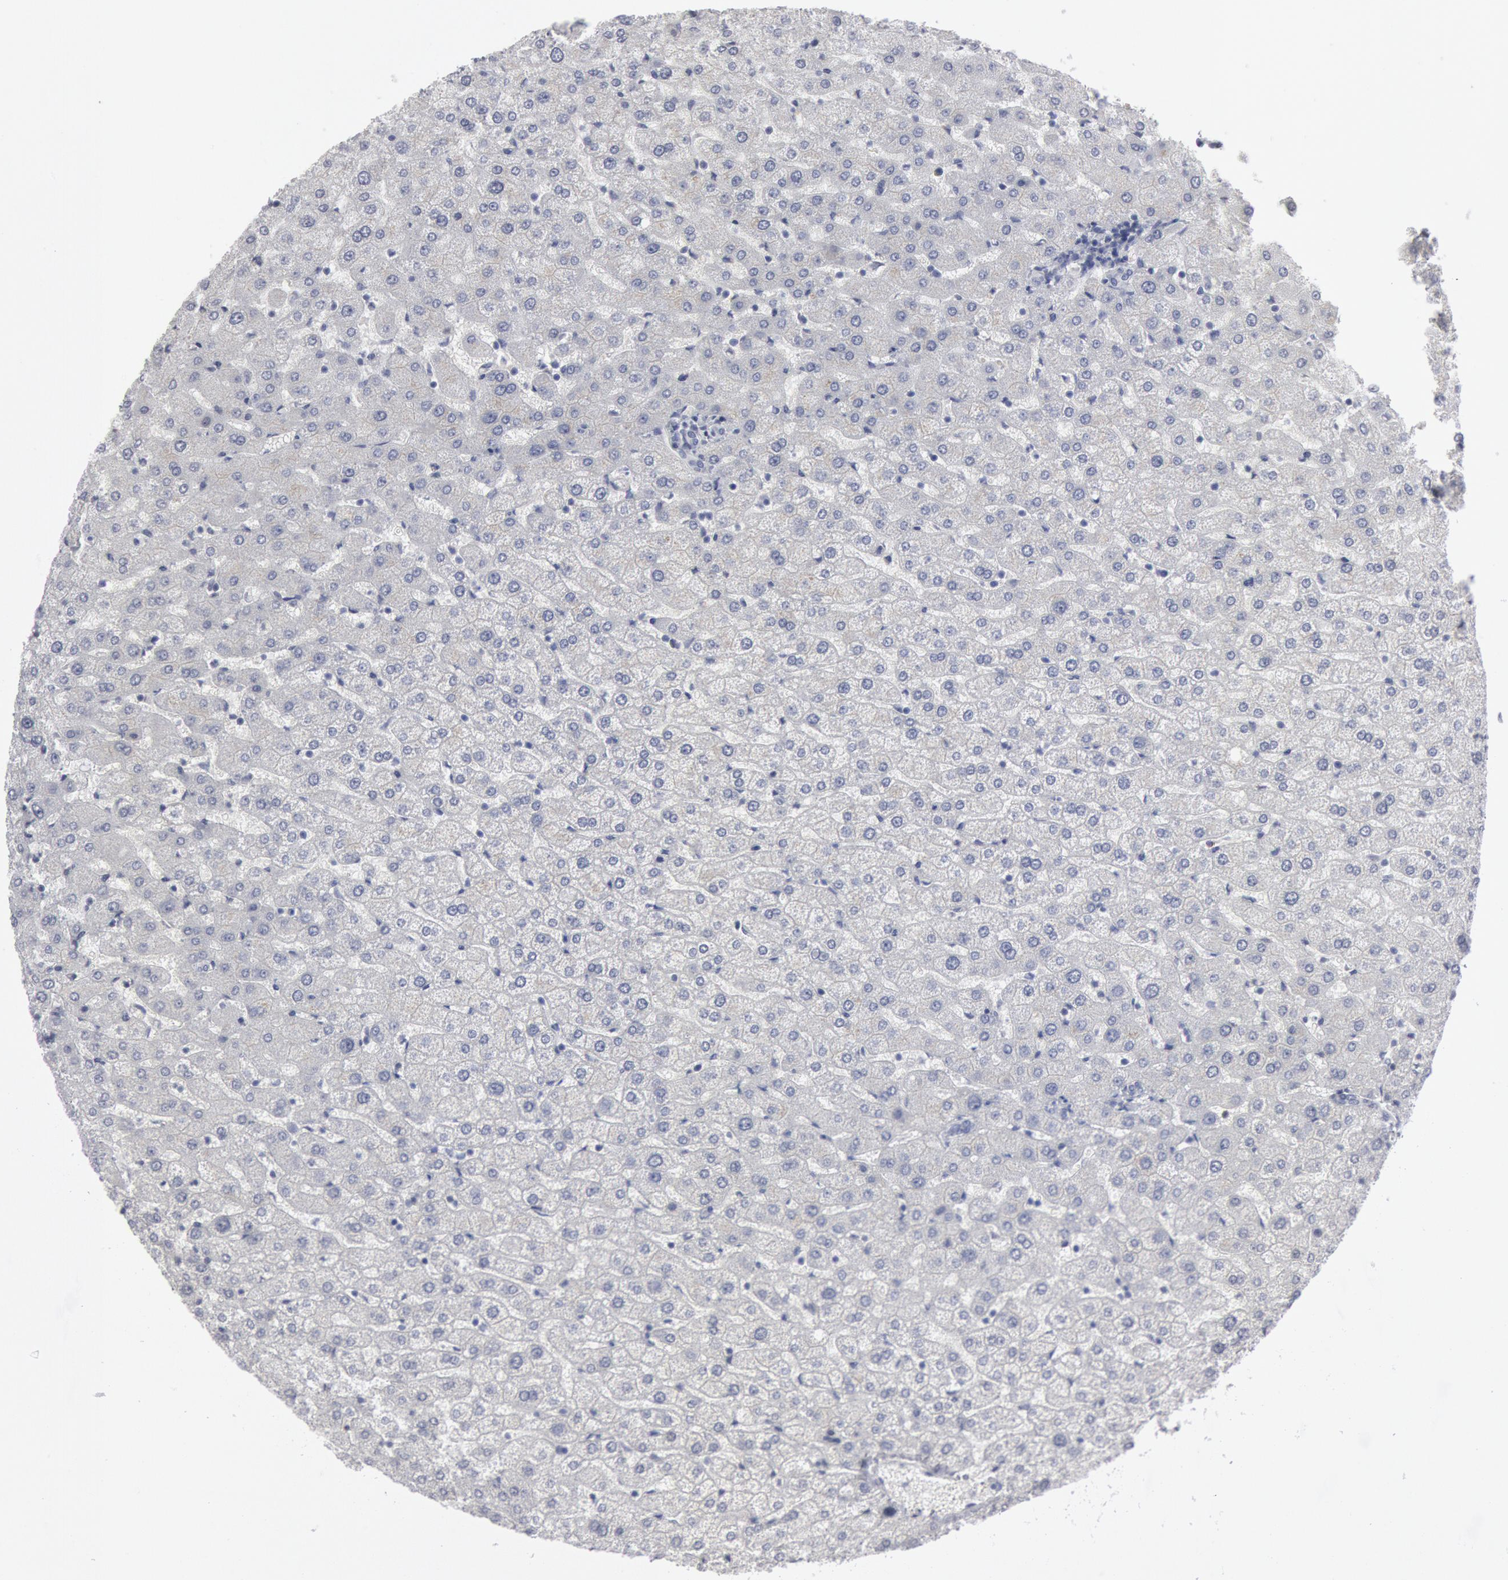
{"staining": {"intensity": "negative", "quantity": "none", "location": "none"}, "tissue": "liver", "cell_type": "Hepatocytes", "image_type": "normal", "snomed": [{"axis": "morphology", "description": "Normal tissue, NOS"}, {"axis": "morphology", "description": "Fibrosis, NOS"}, {"axis": "topography", "description": "Liver"}], "caption": "Histopathology image shows no protein expression in hepatocytes of benign liver. Brightfield microscopy of immunohistochemistry (IHC) stained with DAB (3,3'-diaminobenzidine) (brown) and hematoxylin (blue), captured at high magnification.", "gene": "DMC1", "patient": {"sex": "female", "age": 29}}